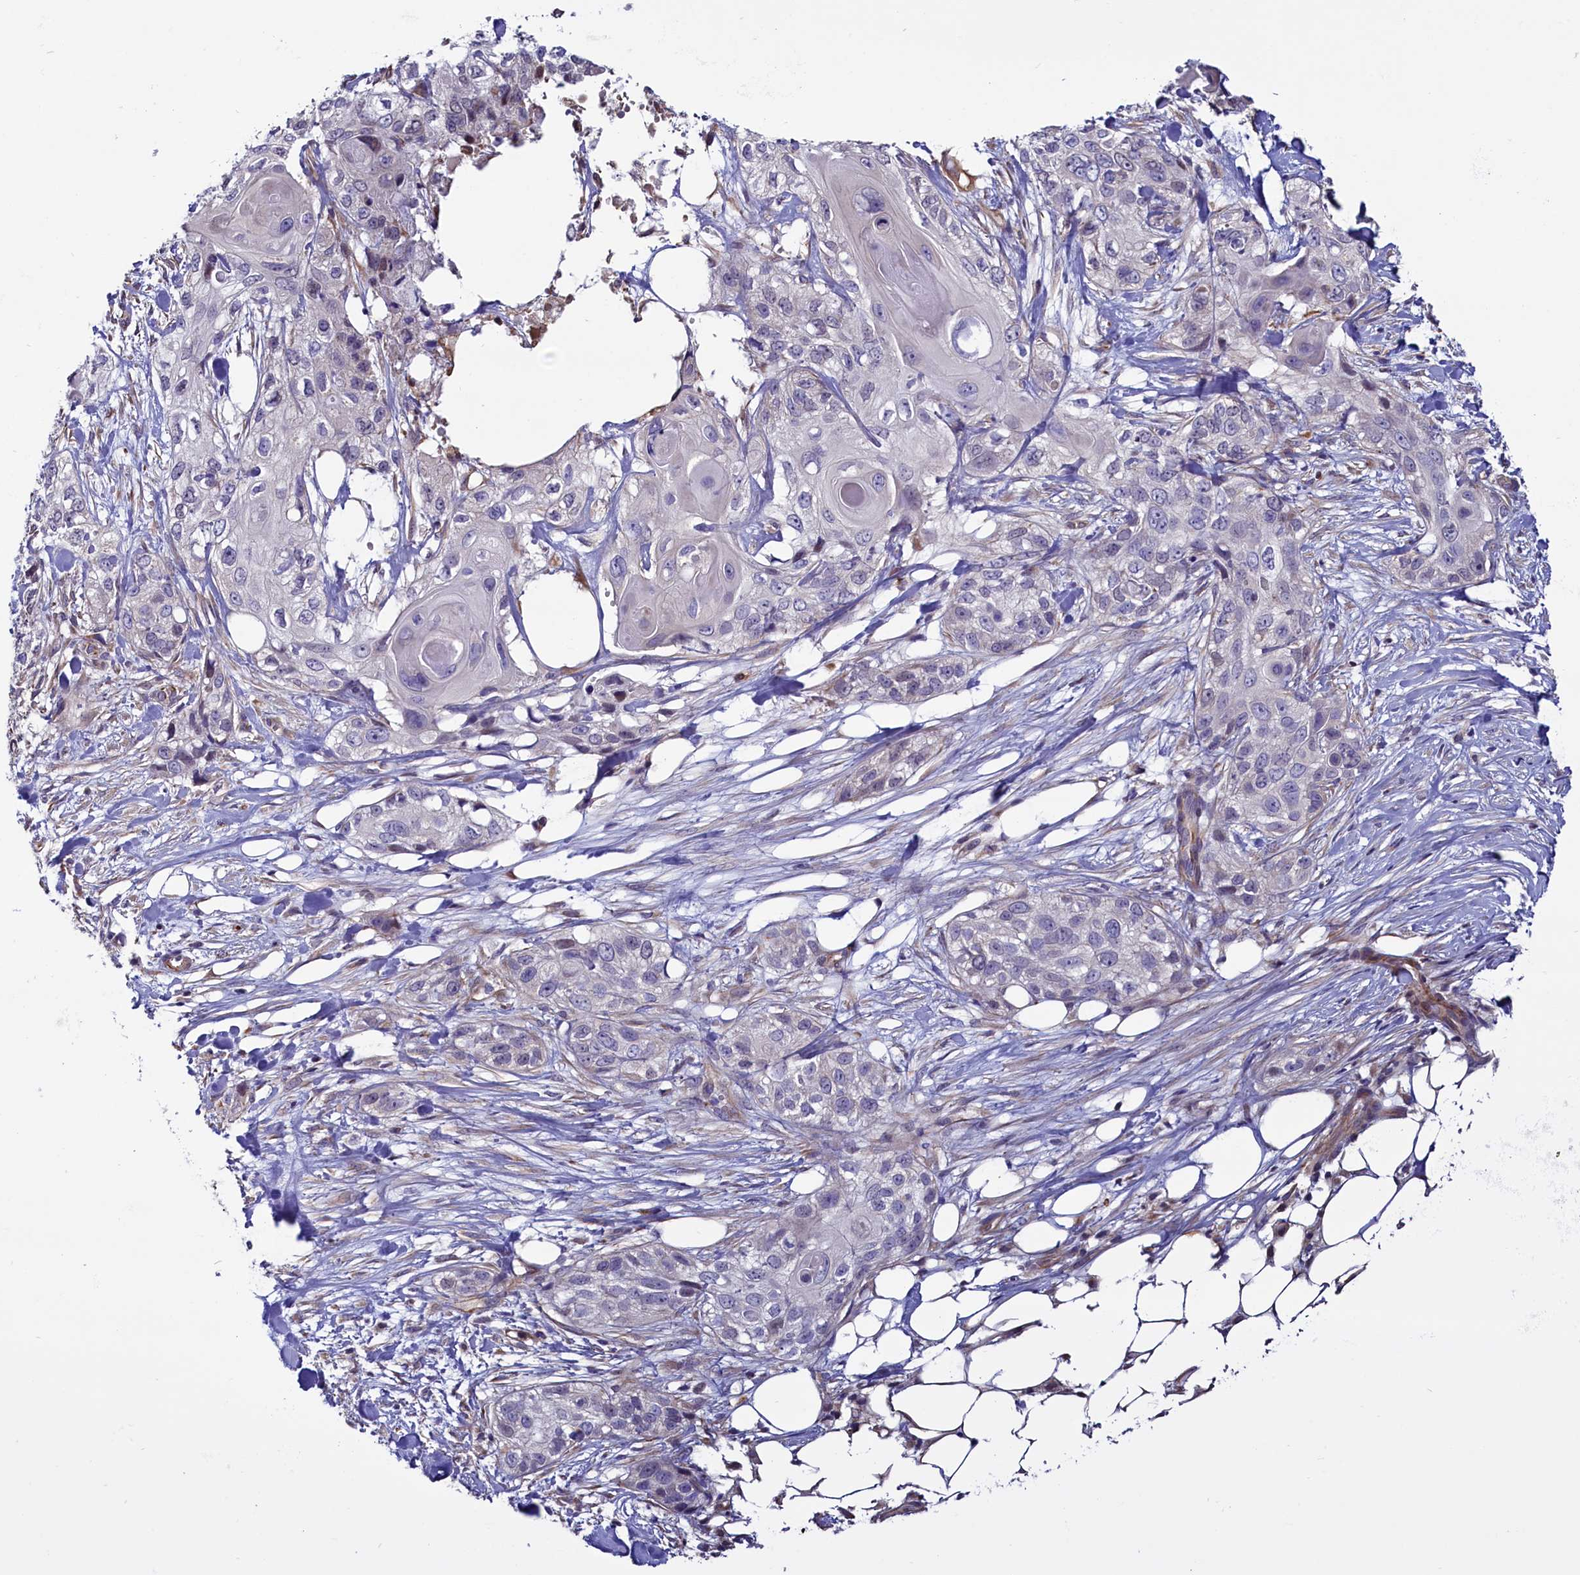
{"staining": {"intensity": "negative", "quantity": "none", "location": "none"}, "tissue": "skin cancer", "cell_type": "Tumor cells", "image_type": "cancer", "snomed": [{"axis": "morphology", "description": "Normal tissue, NOS"}, {"axis": "morphology", "description": "Squamous cell carcinoma, NOS"}, {"axis": "topography", "description": "Skin"}], "caption": "Skin cancer (squamous cell carcinoma) stained for a protein using immunohistochemistry exhibits no staining tumor cells.", "gene": "PDILT", "patient": {"sex": "male", "age": 72}}